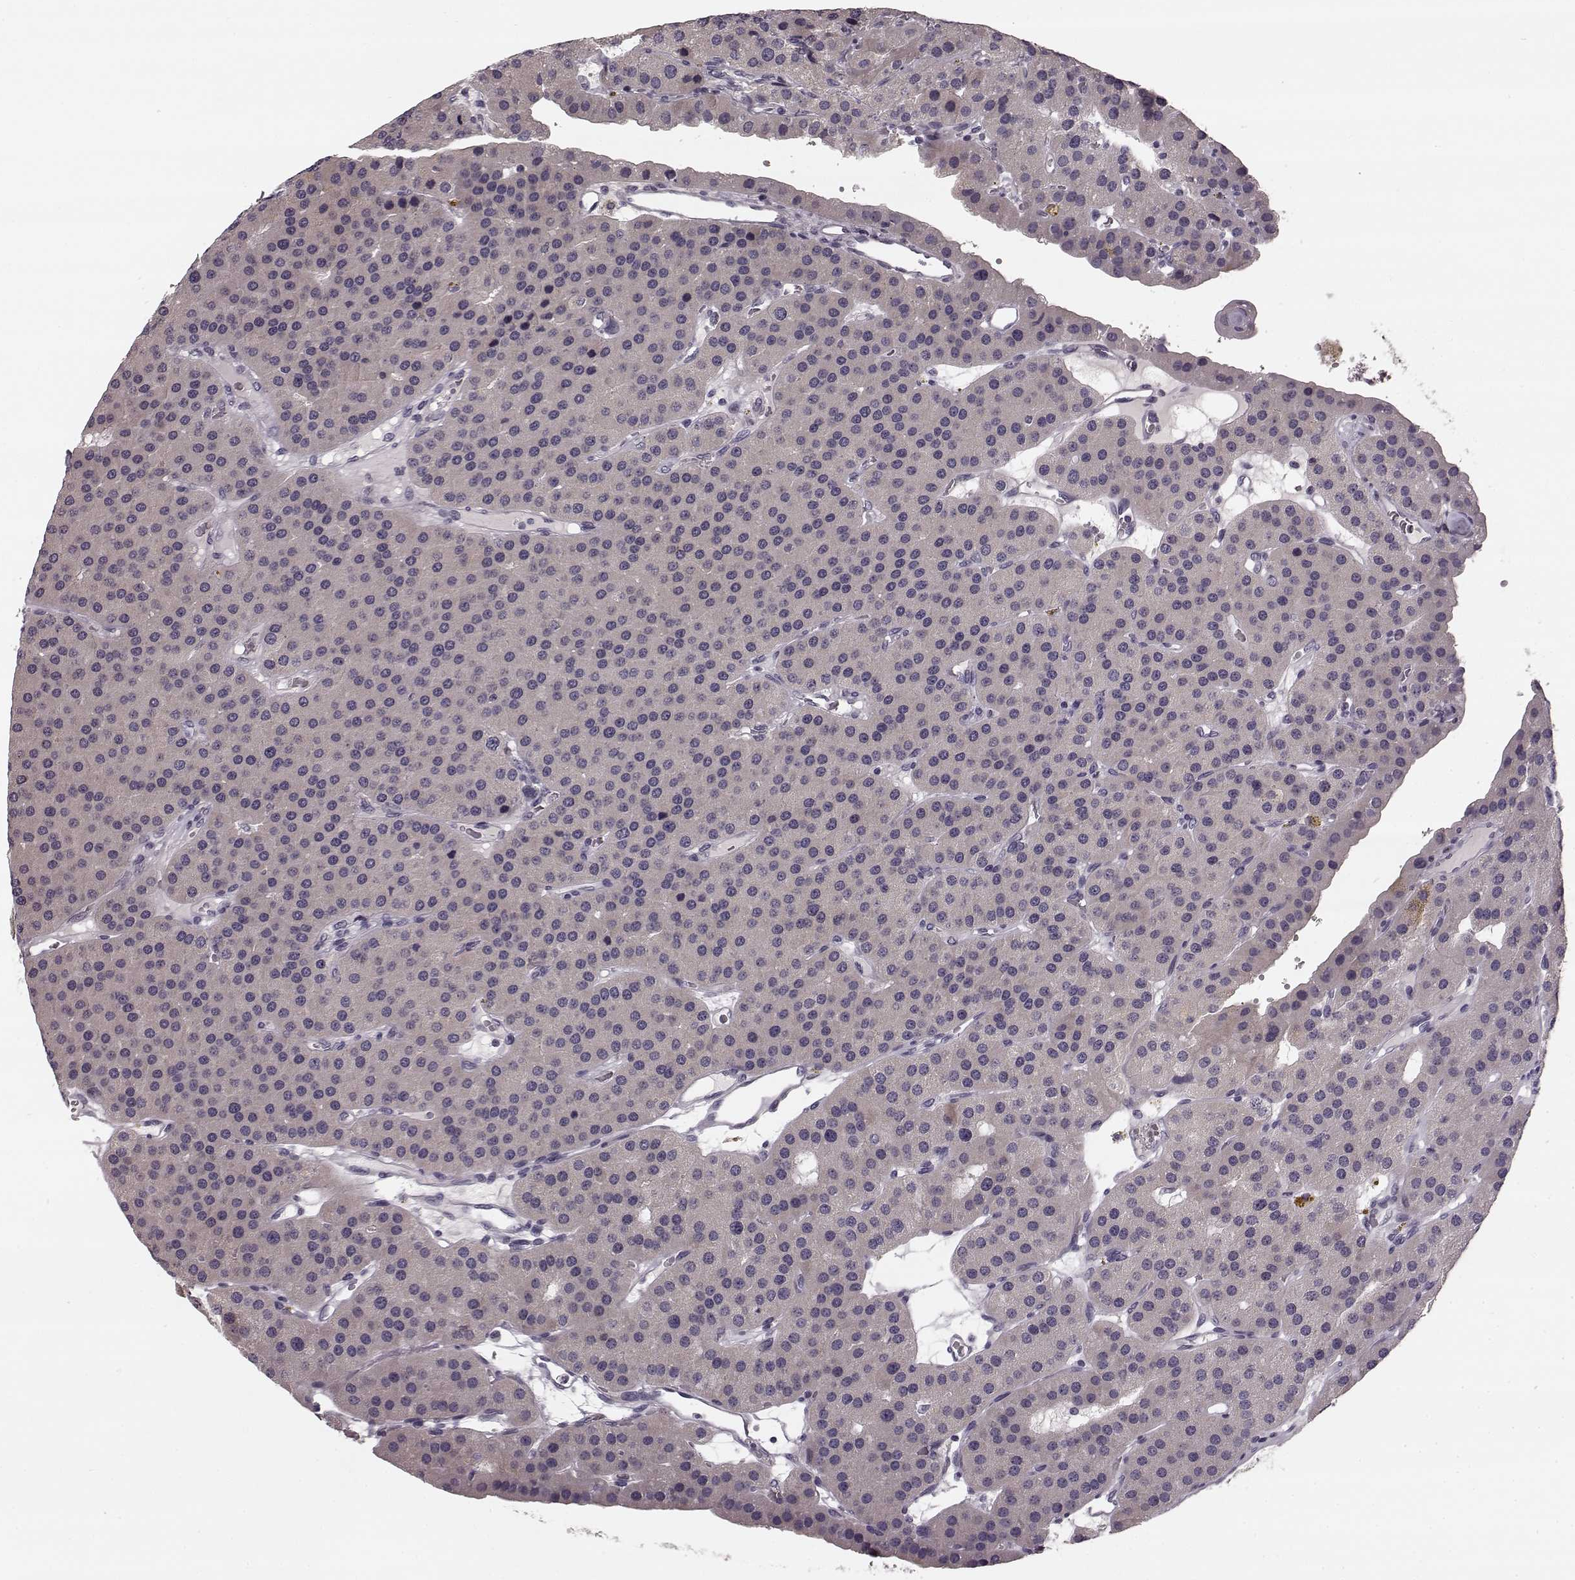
{"staining": {"intensity": "negative", "quantity": "none", "location": "none"}, "tissue": "parathyroid gland", "cell_type": "Glandular cells", "image_type": "normal", "snomed": [{"axis": "morphology", "description": "Normal tissue, NOS"}, {"axis": "morphology", "description": "Adenoma, NOS"}, {"axis": "topography", "description": "Parathyroid gland"}], "caption": "This is an immunohistochemistry histopathology image of normal human parathyroid gland. There is no positivity in glandular cells.", "gene": "FAM234B", "patient": {"sex": "female", "age": 86}}